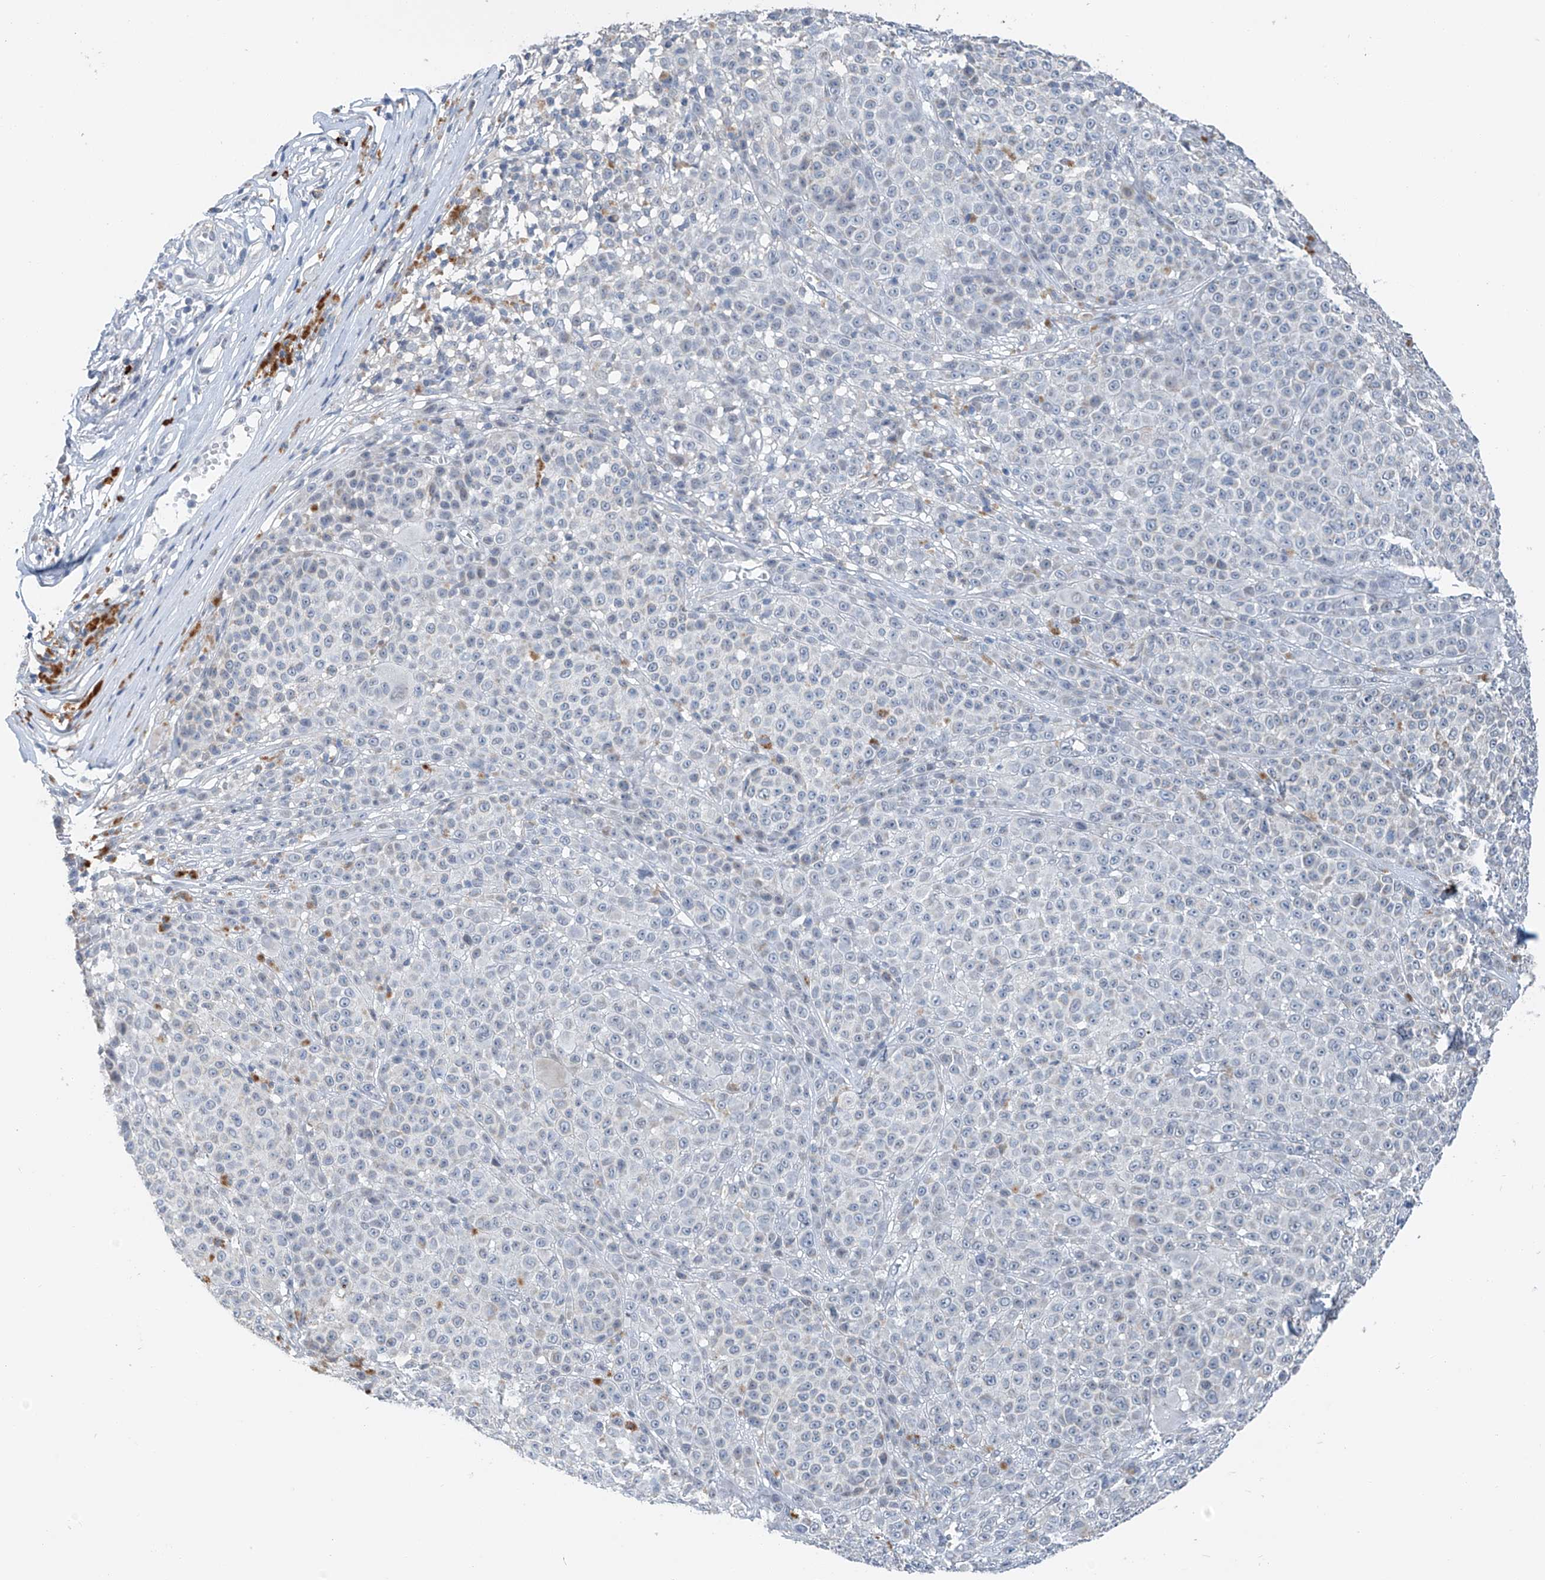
{"staining": {"intensity": "negative", "quantity": "none", "location": "none"}, "tissue": "melanoma", "cell_type": "Tumor cells", "image_type": "cancer", "snomed": [{"axis": "morphology", "description": "Malignant melanoma, NOS"}, {"axis": "topography", "description": "Skin"}], "caption": "High magnification brightfield microscopy of malignant melanoma stained with DAB (3,3'-diaminobenzidine) (brown) and counterstained with hematoxylin (blue): tumor cells show no significant positivity.", "gene": "KLF15", "patient": {"sex": "female", "age": 94}}